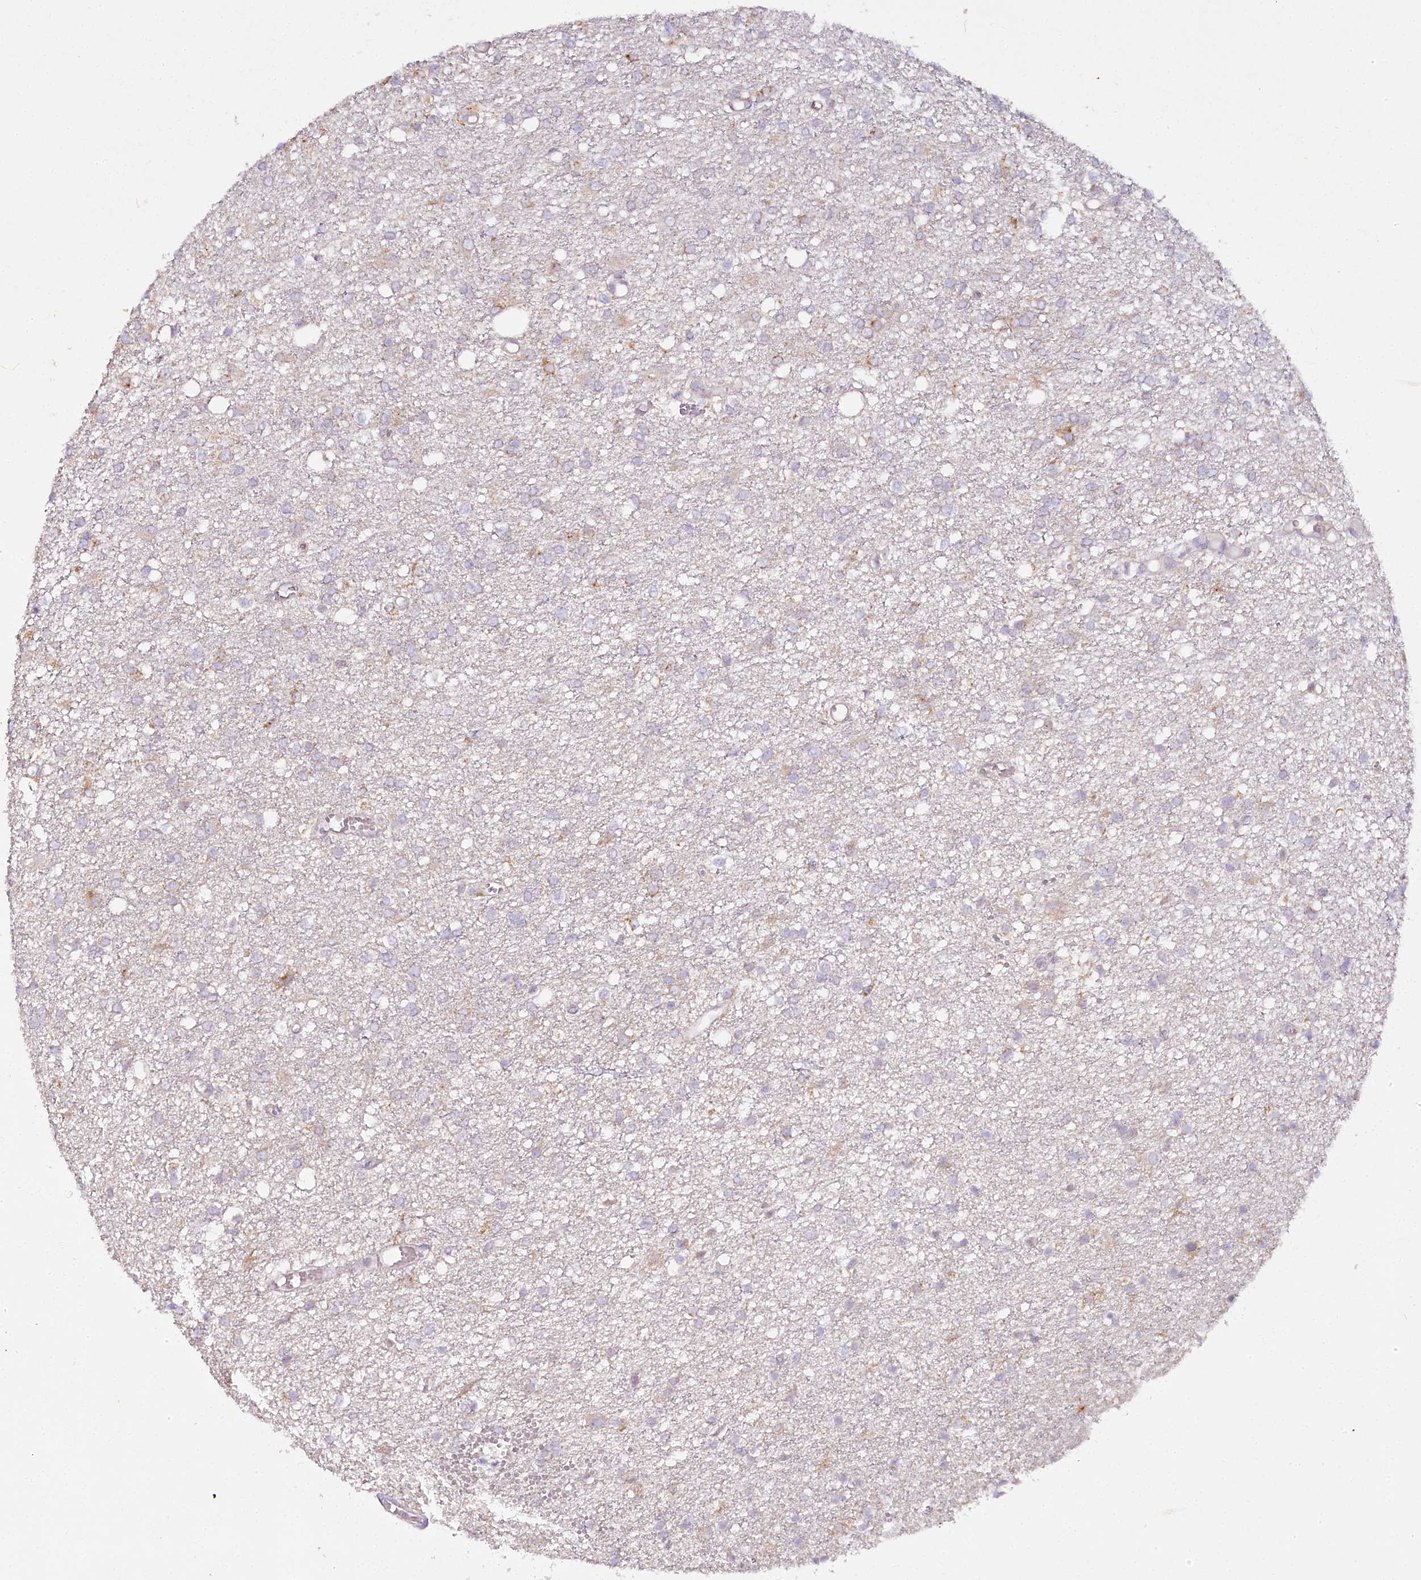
{"staining": {"intensity": "moderate", "quantity": "25%-75%", "location": "cytoplasmic/membranous"}, "tissue": "glioma", "cell_type": "Tumor cells", "image_type": "cancer", "snomed": [{"axis": "morphology", "description": "Glioma, malignant, High grade"}, {"axis": "topography", "description": "Brain"}], "caption": "Immunohistochemical staining of glioma shows medium levels of moderate cytoplasmic/membranous protein positivity in about 25%-75% of tumor cells. The staining was performed using DAB to visualize the protein expression in brown, while the nuclei were stained in blue with hematoxylin (Magnification: 20x).", "gene": "ACOX2", "patient": {"sex": "female", "age": 59}}